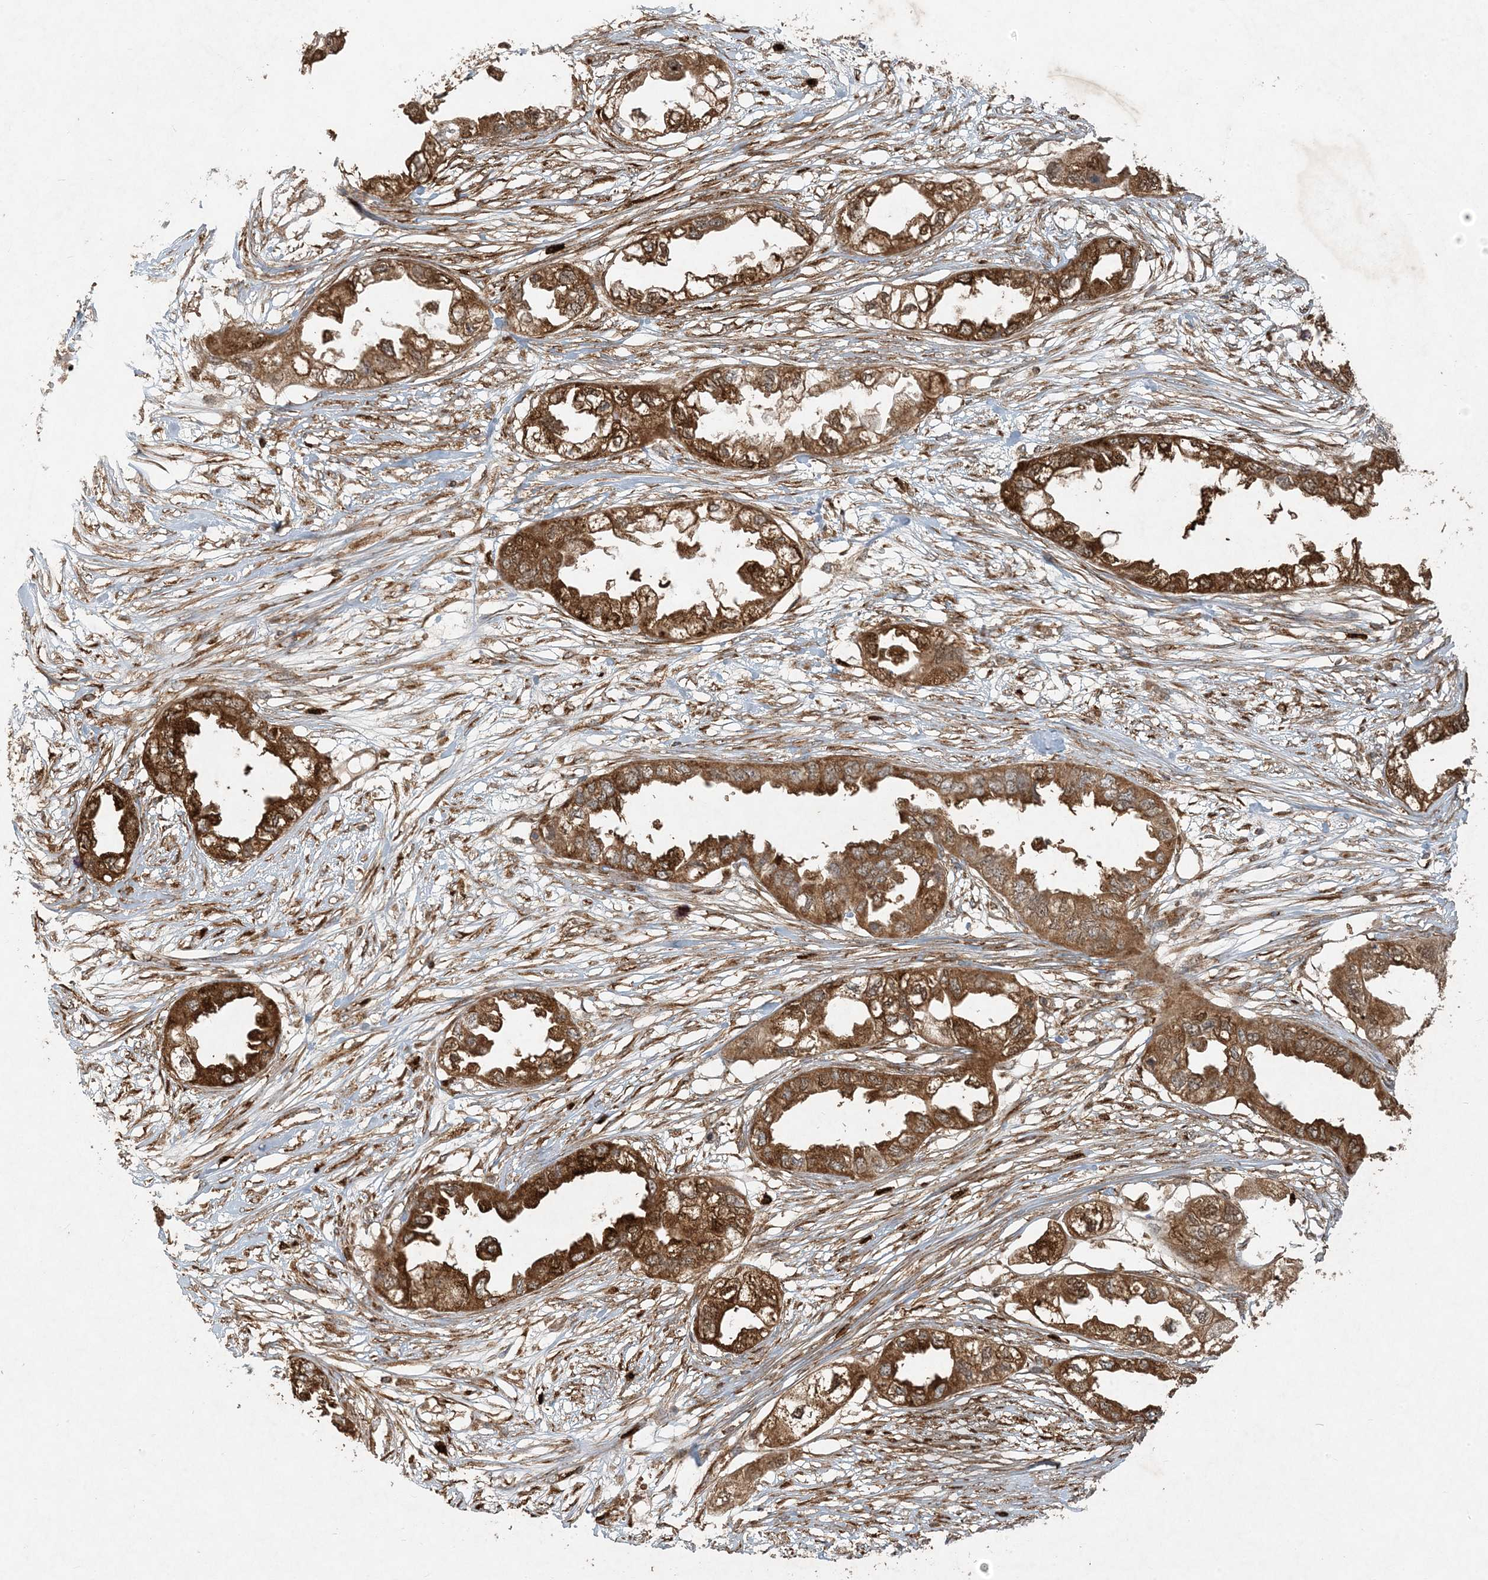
{"staining": {"intensity": "strong", "quantity": ">75%", "location": "cytoplasmic/membranous,nuclear"}, "tissue": "endometrial cancer", "cell_type": "Tumor cells", "image_type": "cancer", "snomed": [{"axis": "morphology", "description": "Adenocarcinoma, NOS"}, {"axis": "topography", "description": "Endometrium"}], "caption": "Protein positivity by IHC reveals strong cytoplasmic/membranous and nuclear staining in about >75% of tumor cells in endometrial cancer (adenocarcinoma).", "gene": "MCOLN1", "patient": {"sex": "female", "age": 67}}